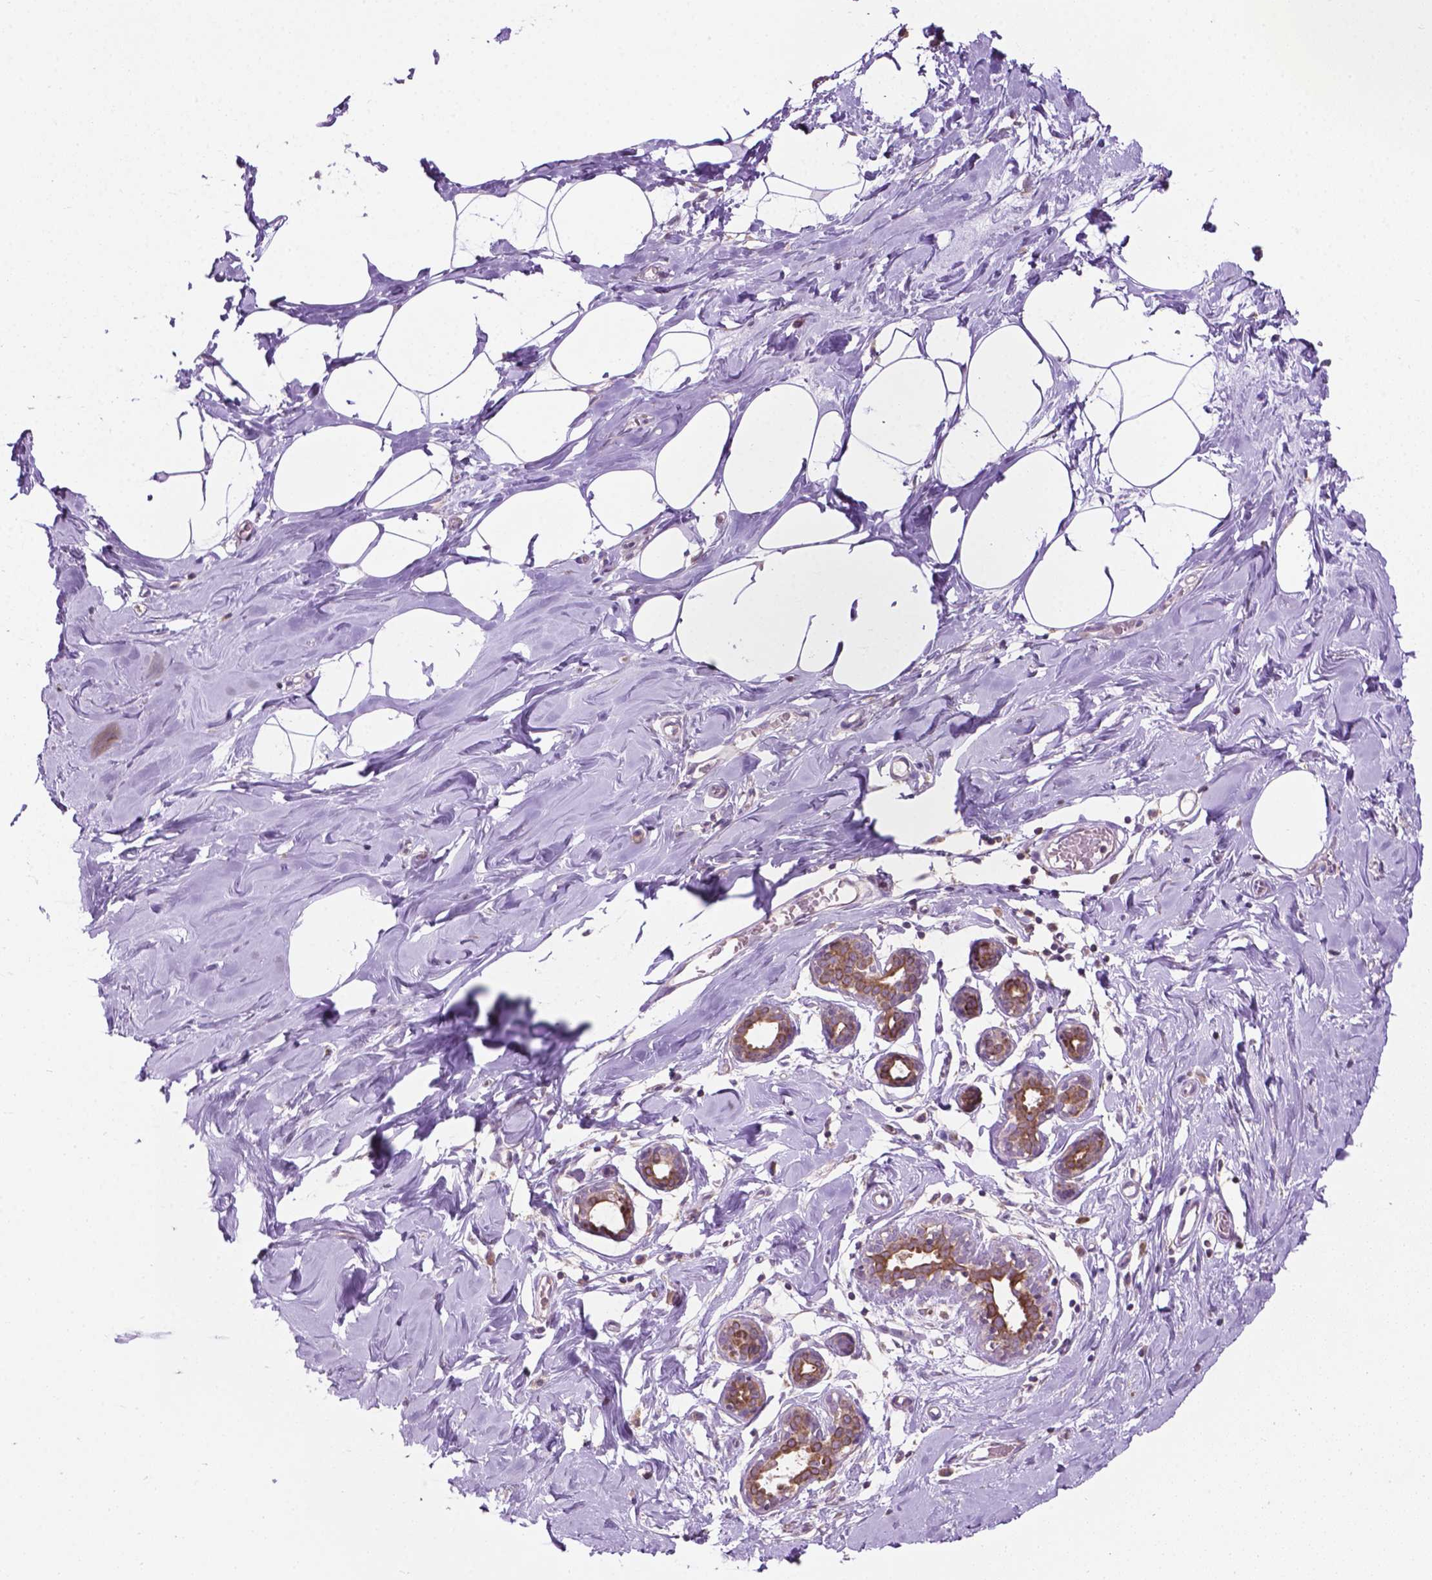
{"staining": {"intensity": "weak", "quantity": "<25%", "location": "cytoplasmic/membranous"}, "tissue": "breast", "cell_type": "Adipocytes", "image_type": "normal", "snomed": [{"axis": "morphology", "description": "Normal tissue, NOS"}, {"axis": "topography", "description": "Breast"}], "caption": "DAB (3,3'-diaminobenzidine) immunohistochemical staining of normal human breast shows no significant staining in adipocytes.", "gene": "MZT1", "patient": {"sex": "female", "age": 27}}